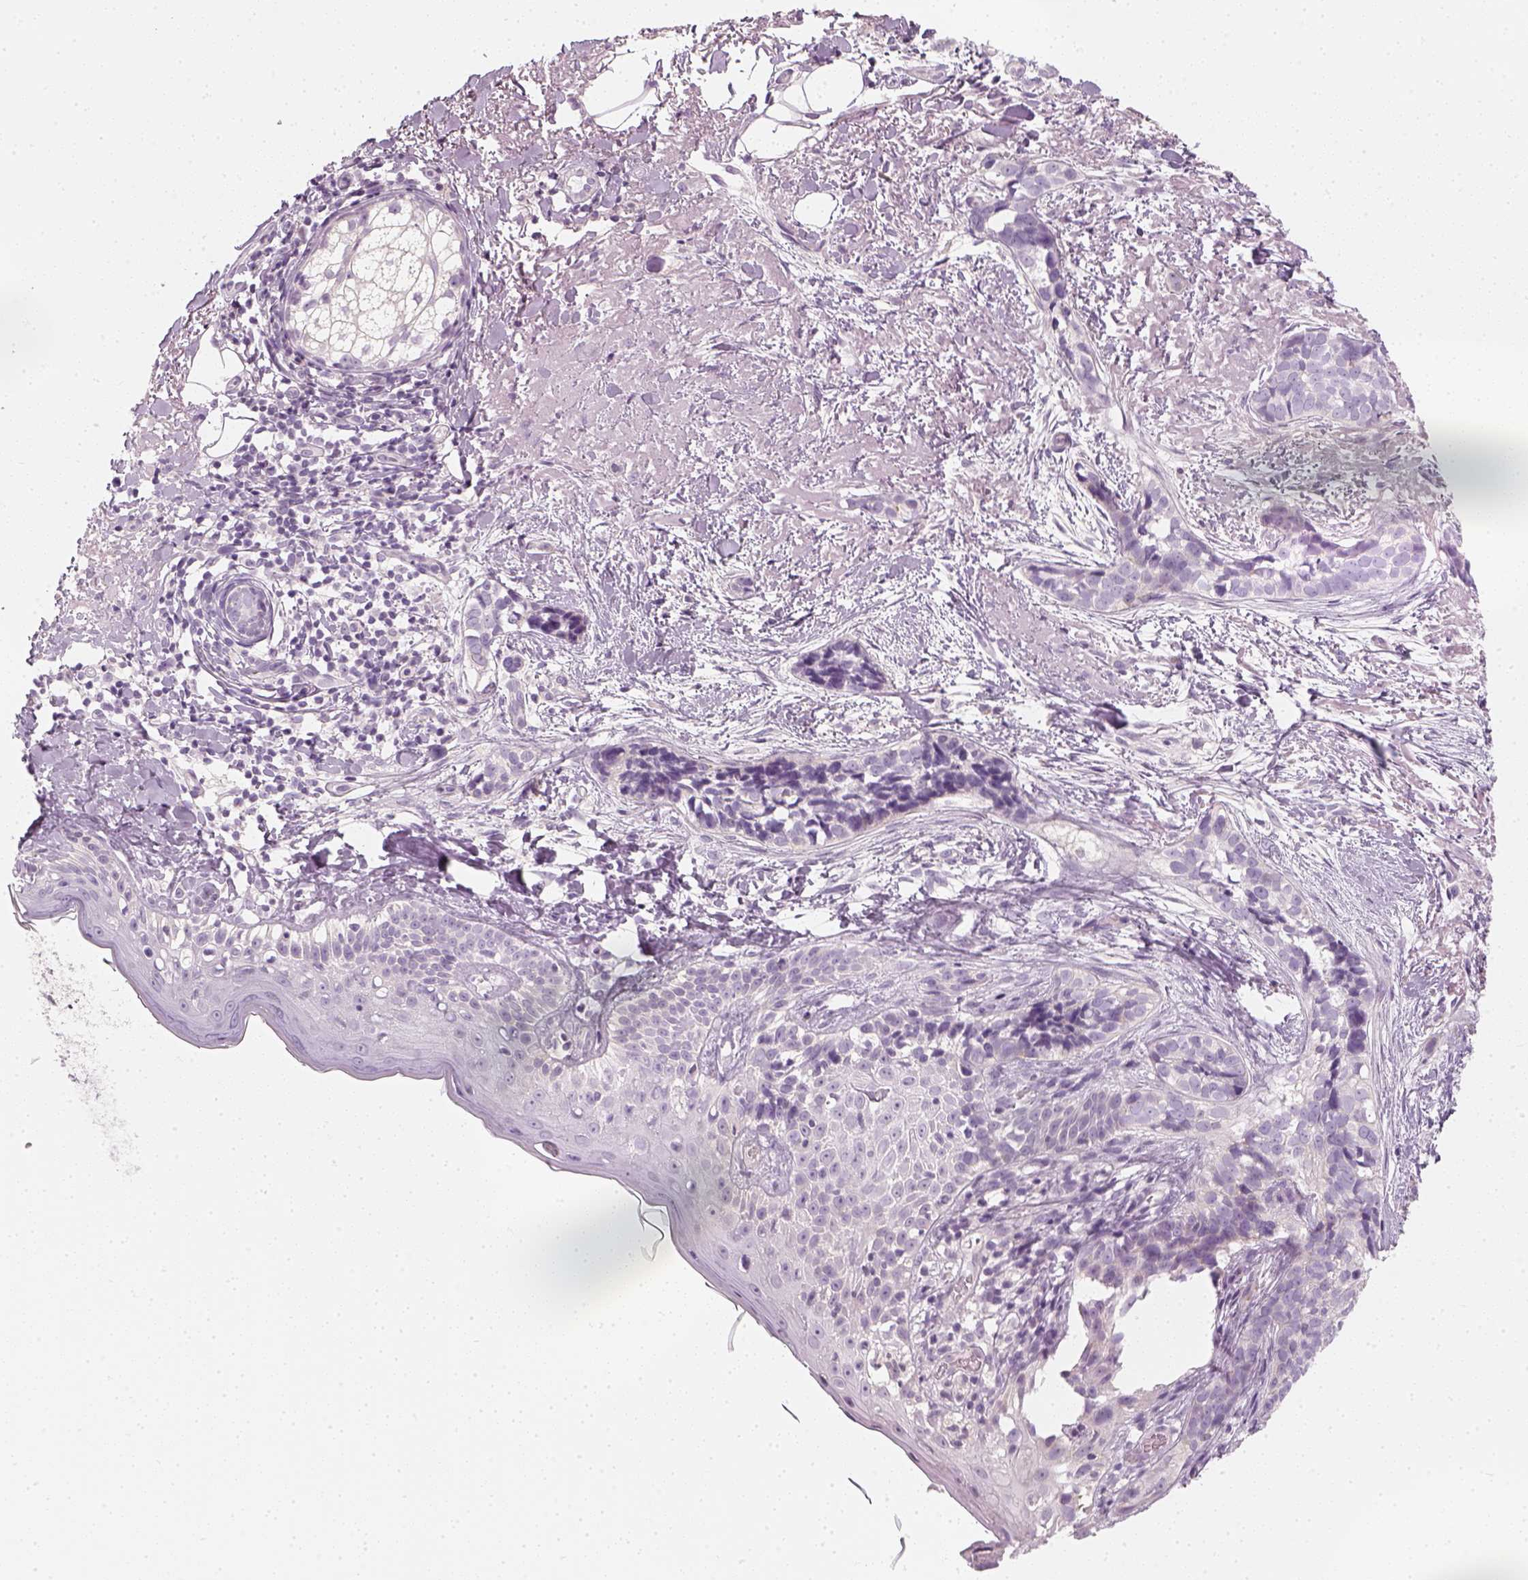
{"staining": {"intensity": "negative", "quantity": "none", "location": "none"}, "tissue": "skin cancer", "cell_type": "Tumor cells", "image_type": "cancer", "snomed": [{"axis": "morphology", "description": "Basal cell carcinoma"}, {"axis": "topography", "description": "Skin"}], "caption": "Photomicrograph shows no significant protein positivity in tumor cells of skin cancer (basal cell carcinoma).", "gene": "PRAME", "patient": {"sex": "male", "age": 87}}